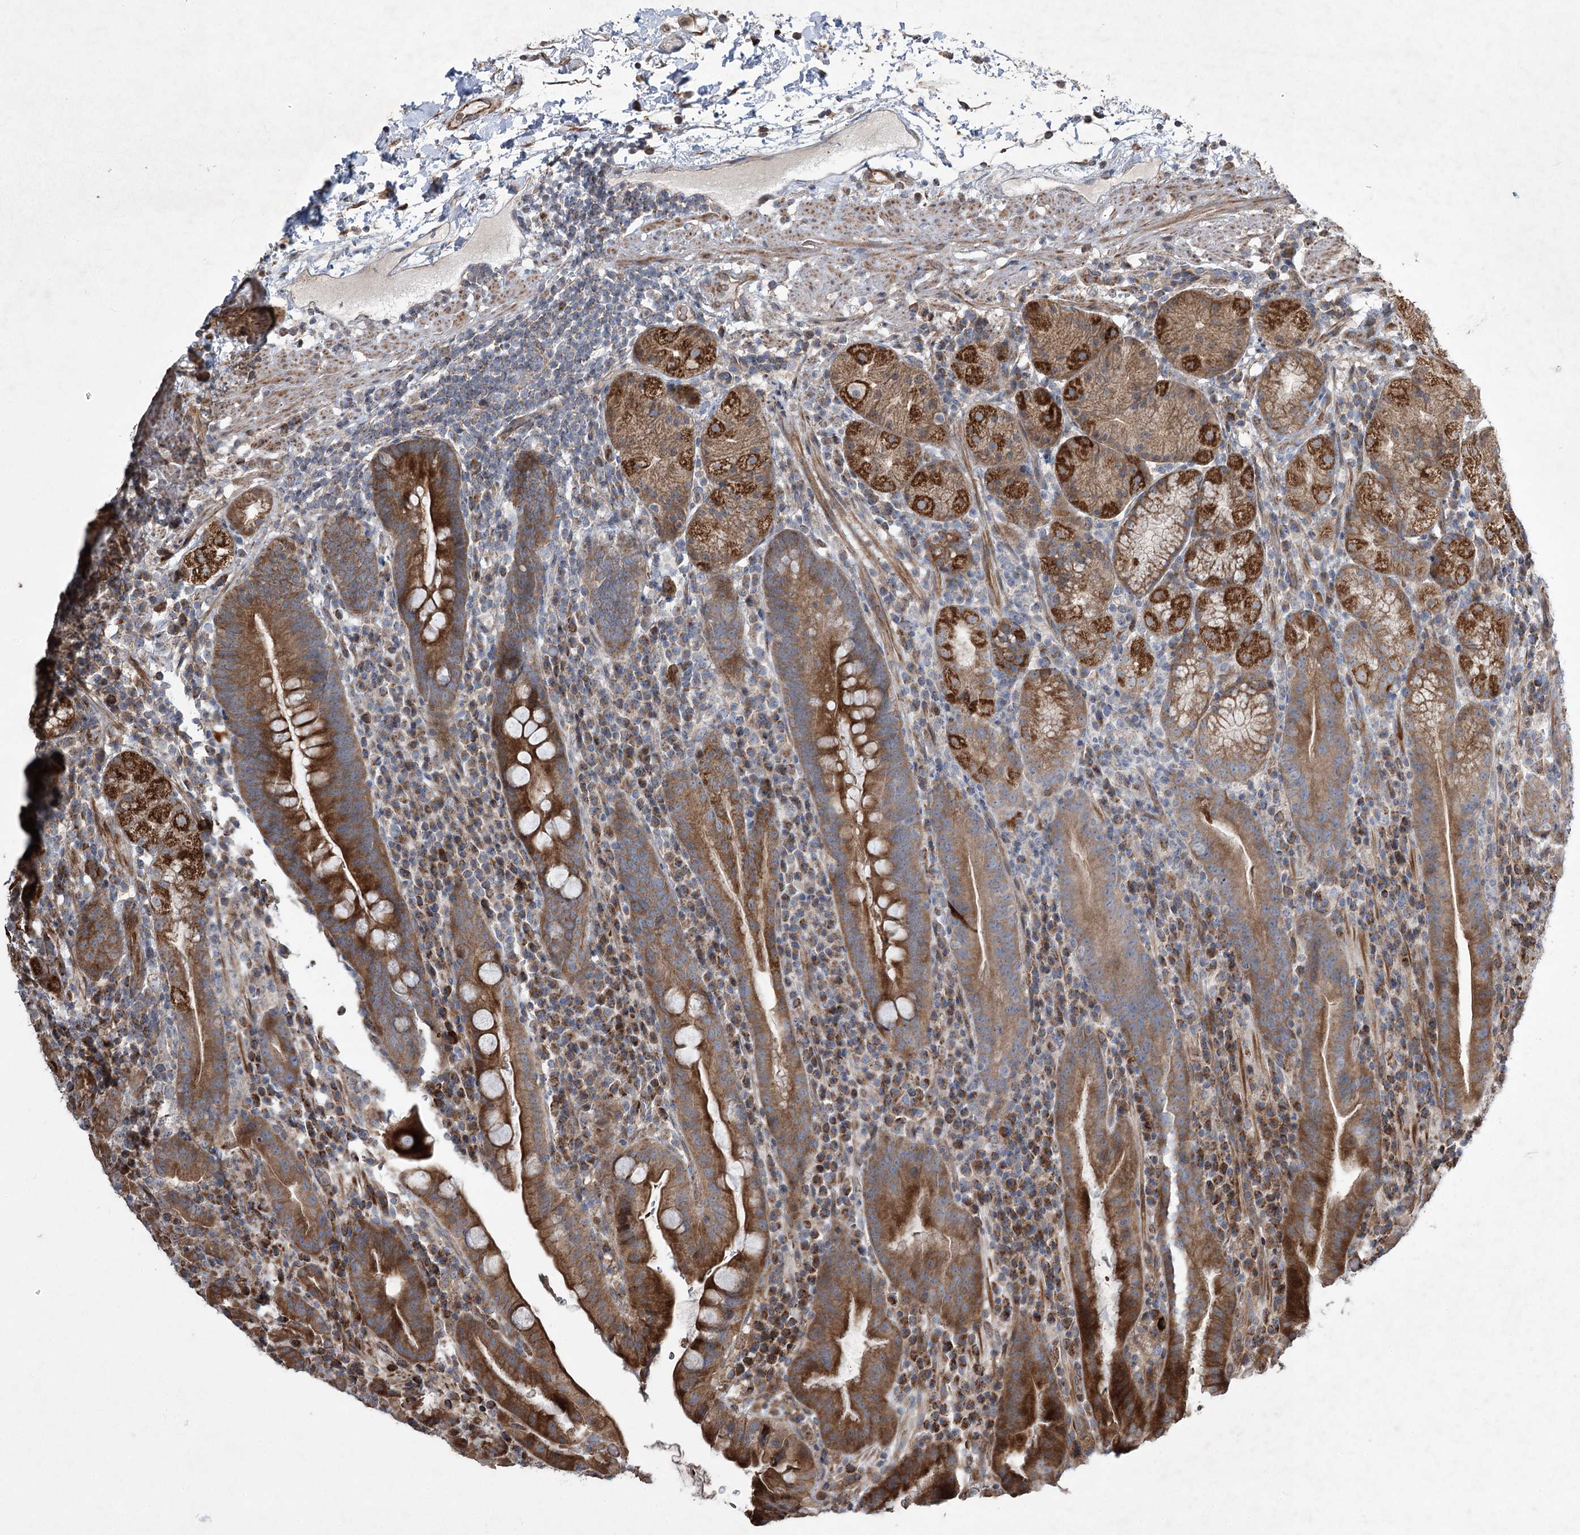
{"staining": {"intensity": "moderate", "quantity": ">75%", "location": "cytoplasmic/membranous"}, "tissue": "stomach", "cell_type": "Glandular cells", "image_type": "normal", "snomed": [{"axis": "morphology", "description": "Normal tissue, NOS"}, {"axis": "morphology", "description": "Inflammation, NOS"}, {"axis": "topography", "description": "Stomach"}], "caption": "Protein expression analysis of unremarkable stomach shows moderate cytoplasmic/membranous positivity in about >75% of glandular cells. (DAB = brown stain, brightfield microscopy at high magnification).", "gene": "SERINC5", "patient": {"sex": "male", "age": 79}}